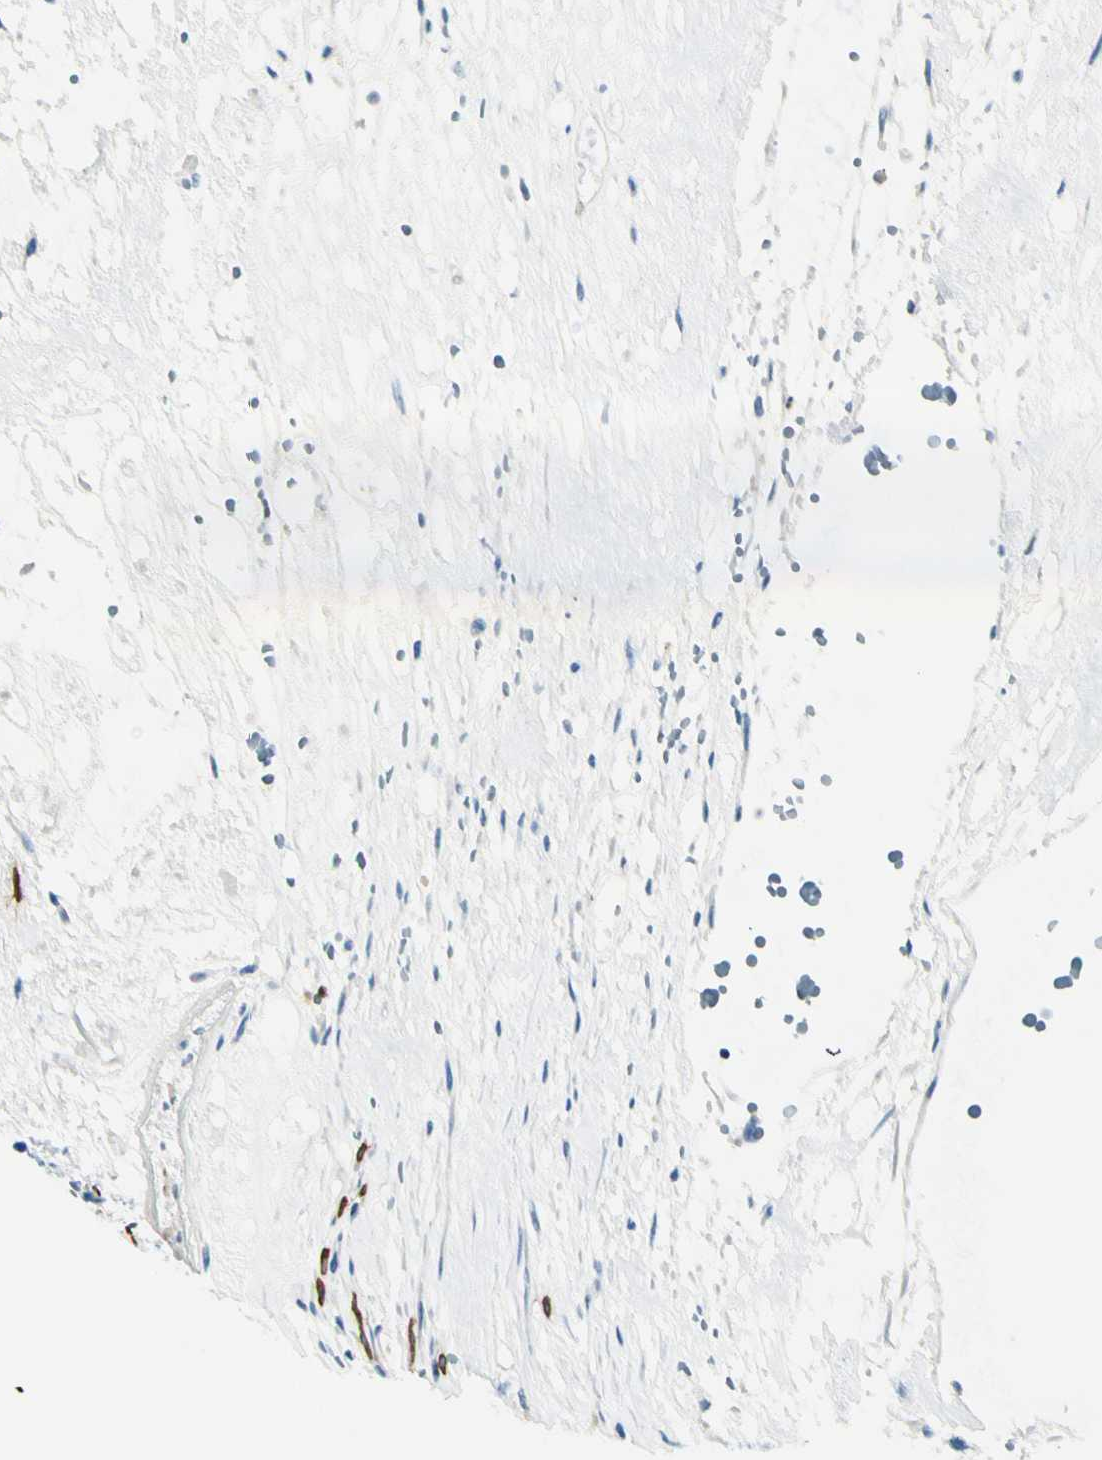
{"staining": {"intensity": "negative", "quantity": "none", "location": "none"}, "tissue": "head and neck cancer", "cell_type": "Tumor cells", "image_type": "cancer", "snomed": [{"axis": "morphology", "description": "Adenocarcinoma, NOS"}, {"axis": "morphology", "description": "Adenoma, NOS"}, {"axis": "topography", "description": "Head-Neck"}], "caption": "This is an IHC photomicrograph of human adenocarcinoma (head and neck). There is no staining in tumor cells.", "gene": "CD93", "patient": {"sex": "female", "age": 55}}